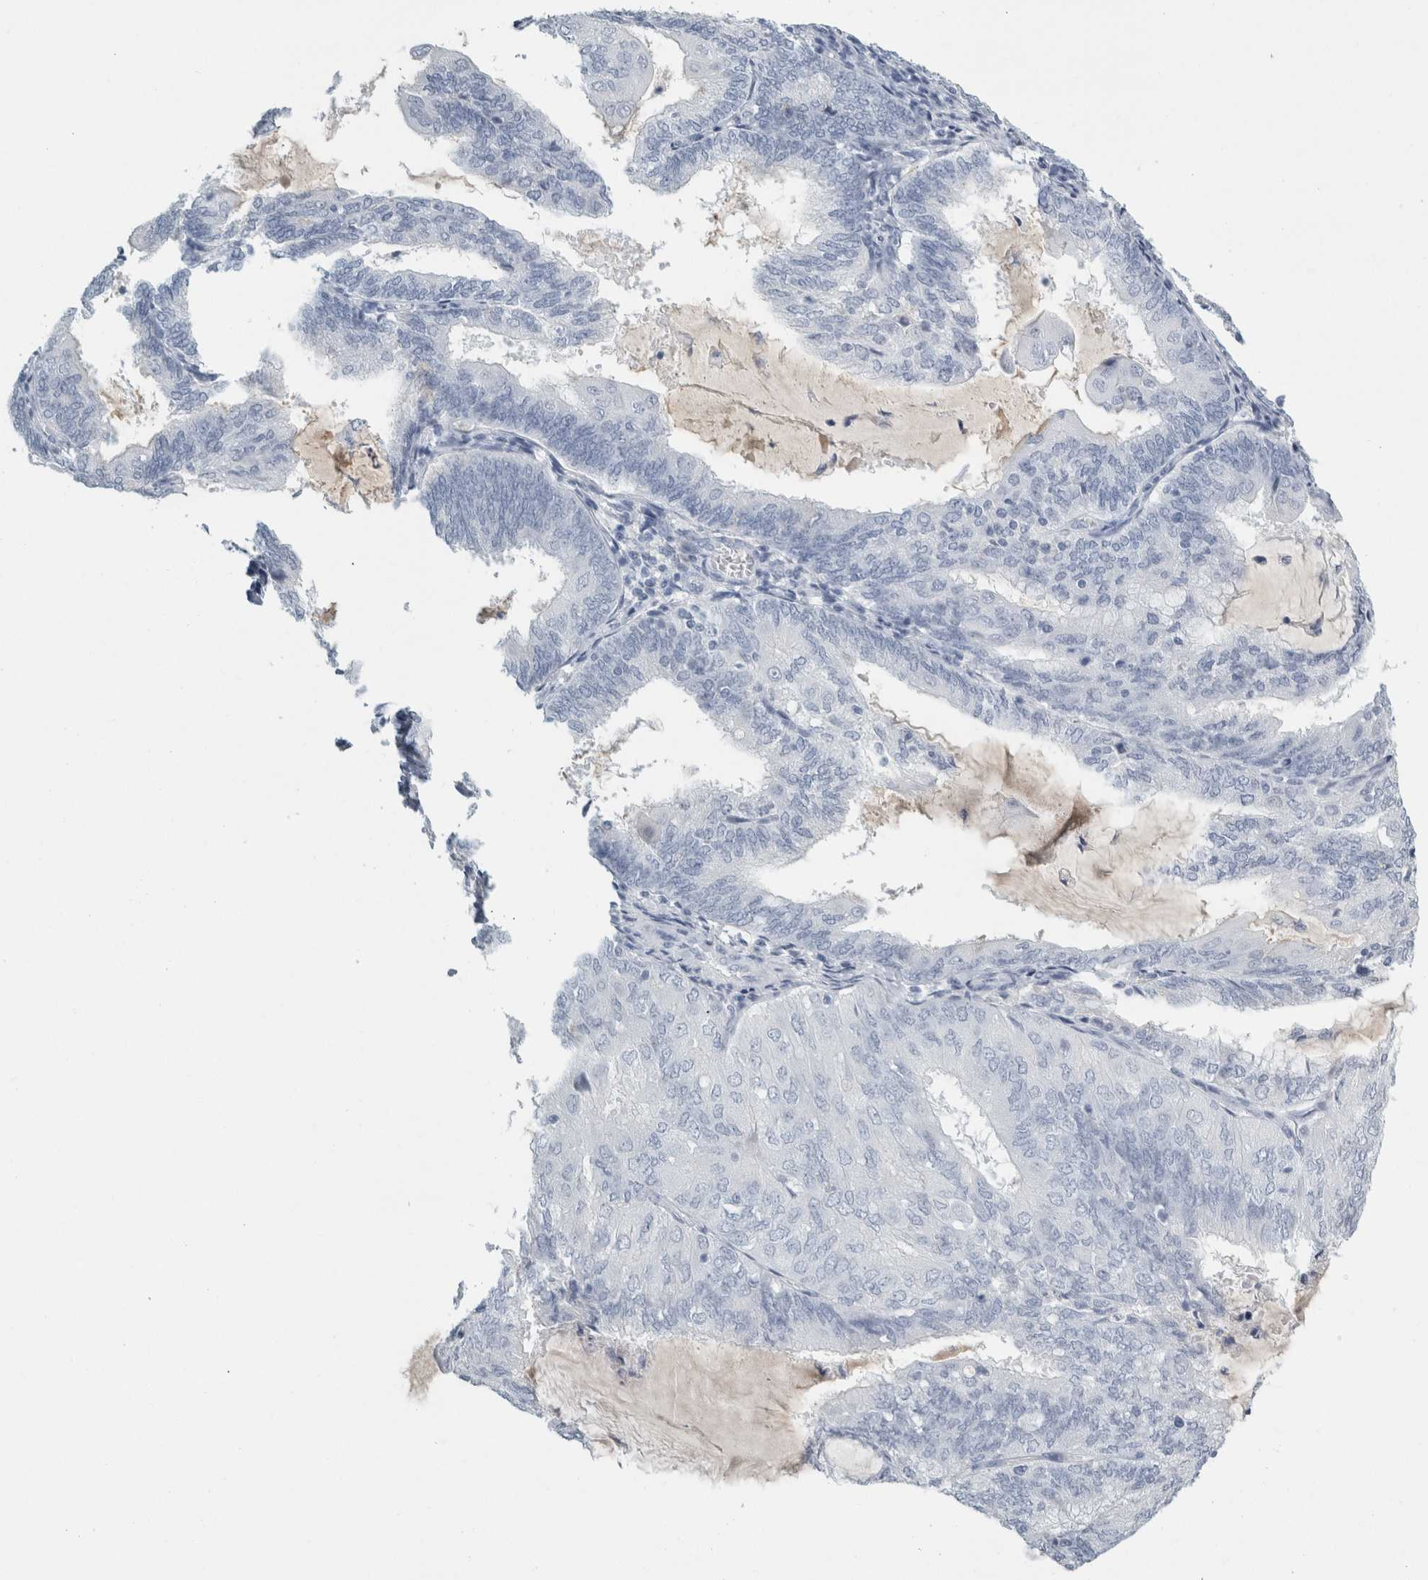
{"staining": {"intensity": "negative", "quantity": "none", "location": "none"}, "tissue": "endometrial cancer", "cell_type": "Tumor cells", "image_type": "cancer", "snomed": [{"axis": "morphology", "description": "Adenocarcinoma, NOS"}, {"axis": "topography", "description": "Endometrium"}], "caption": "Human endometrial cancer (adenocarcinoma) stained for a protein using IHC demonstrates no expression in tumor cells.", "gene": "TSPAN8", "patient": {"sex": "female", "age": 81}}